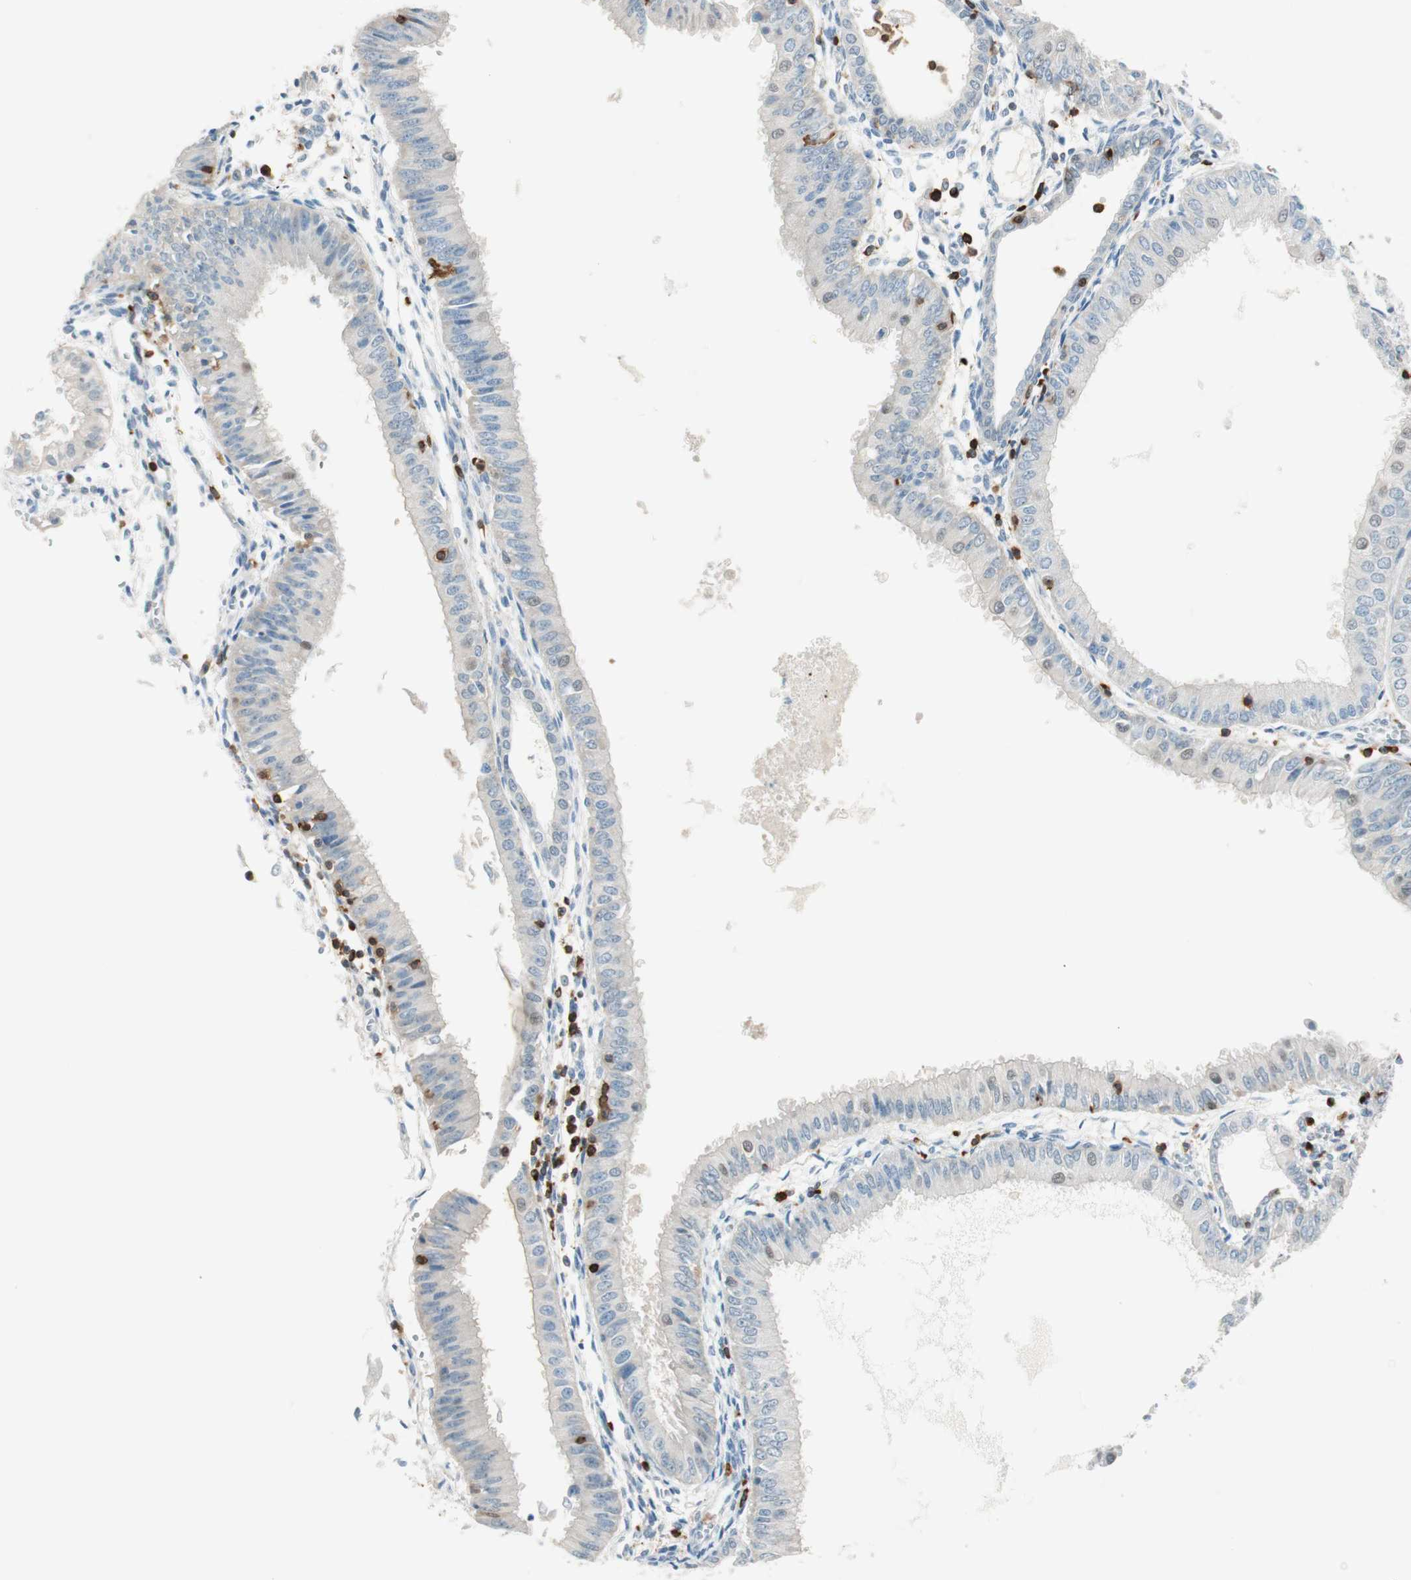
{"staining": {"intensity": "negative", "quantity": "none", "location": "none"}, "tissue": "endometrial cancer", "cell_type": "Tumor cells", "image_type": "cancer", "snomed": [{"axis": "morphology", "description": "Adenocarcinoma, NOS"}, {"axis": "topography", "description": "Endometrium"}], "caption": "Protein analysis of endometrial adenocarcinoma exhibits no significant positivity in tumor cells.", "gene": "HPGD", "patient": {"sex": "female", "age": 53}}